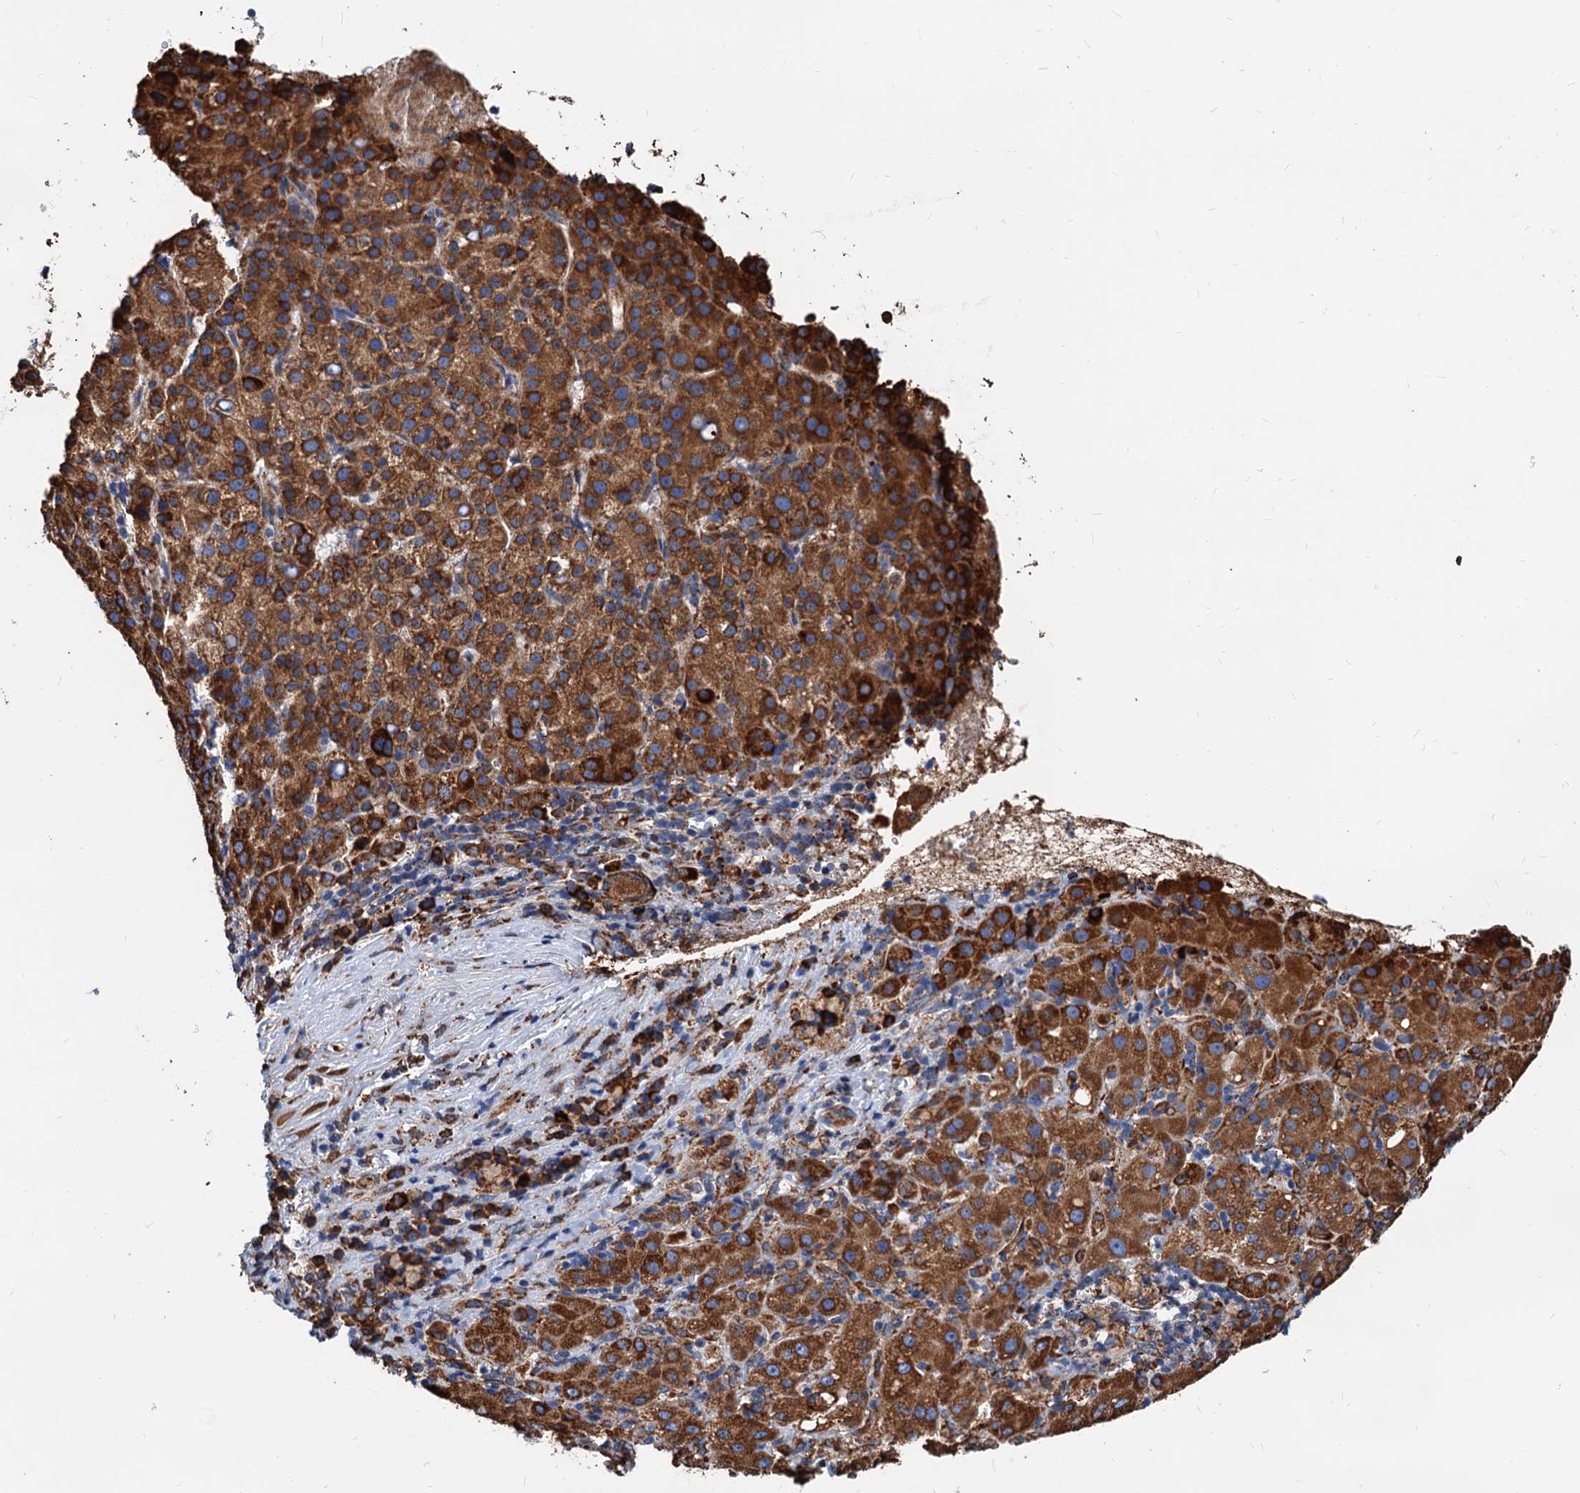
{"staining": {"intensity": "strong", "quantity": ">75%", "location": "cytoplasmic/membranous"}, "tissue": "liver cancer", "cell_type": "Tumor cells", "image_type": "cancer", "snomed": [{"axis": "morphology", "description": "Carcinoma, Hepatocellular, NOS"}, {"axis": "topography", "description": "Liver"}], "caption": "Brown immunohistochemical staining in human liver cancer displays strong cytoplasmic/membranous positivity in about >75% of tumor cells.", "gene": "HSPA5", "patient": {"sex": "female", "age": 58}}